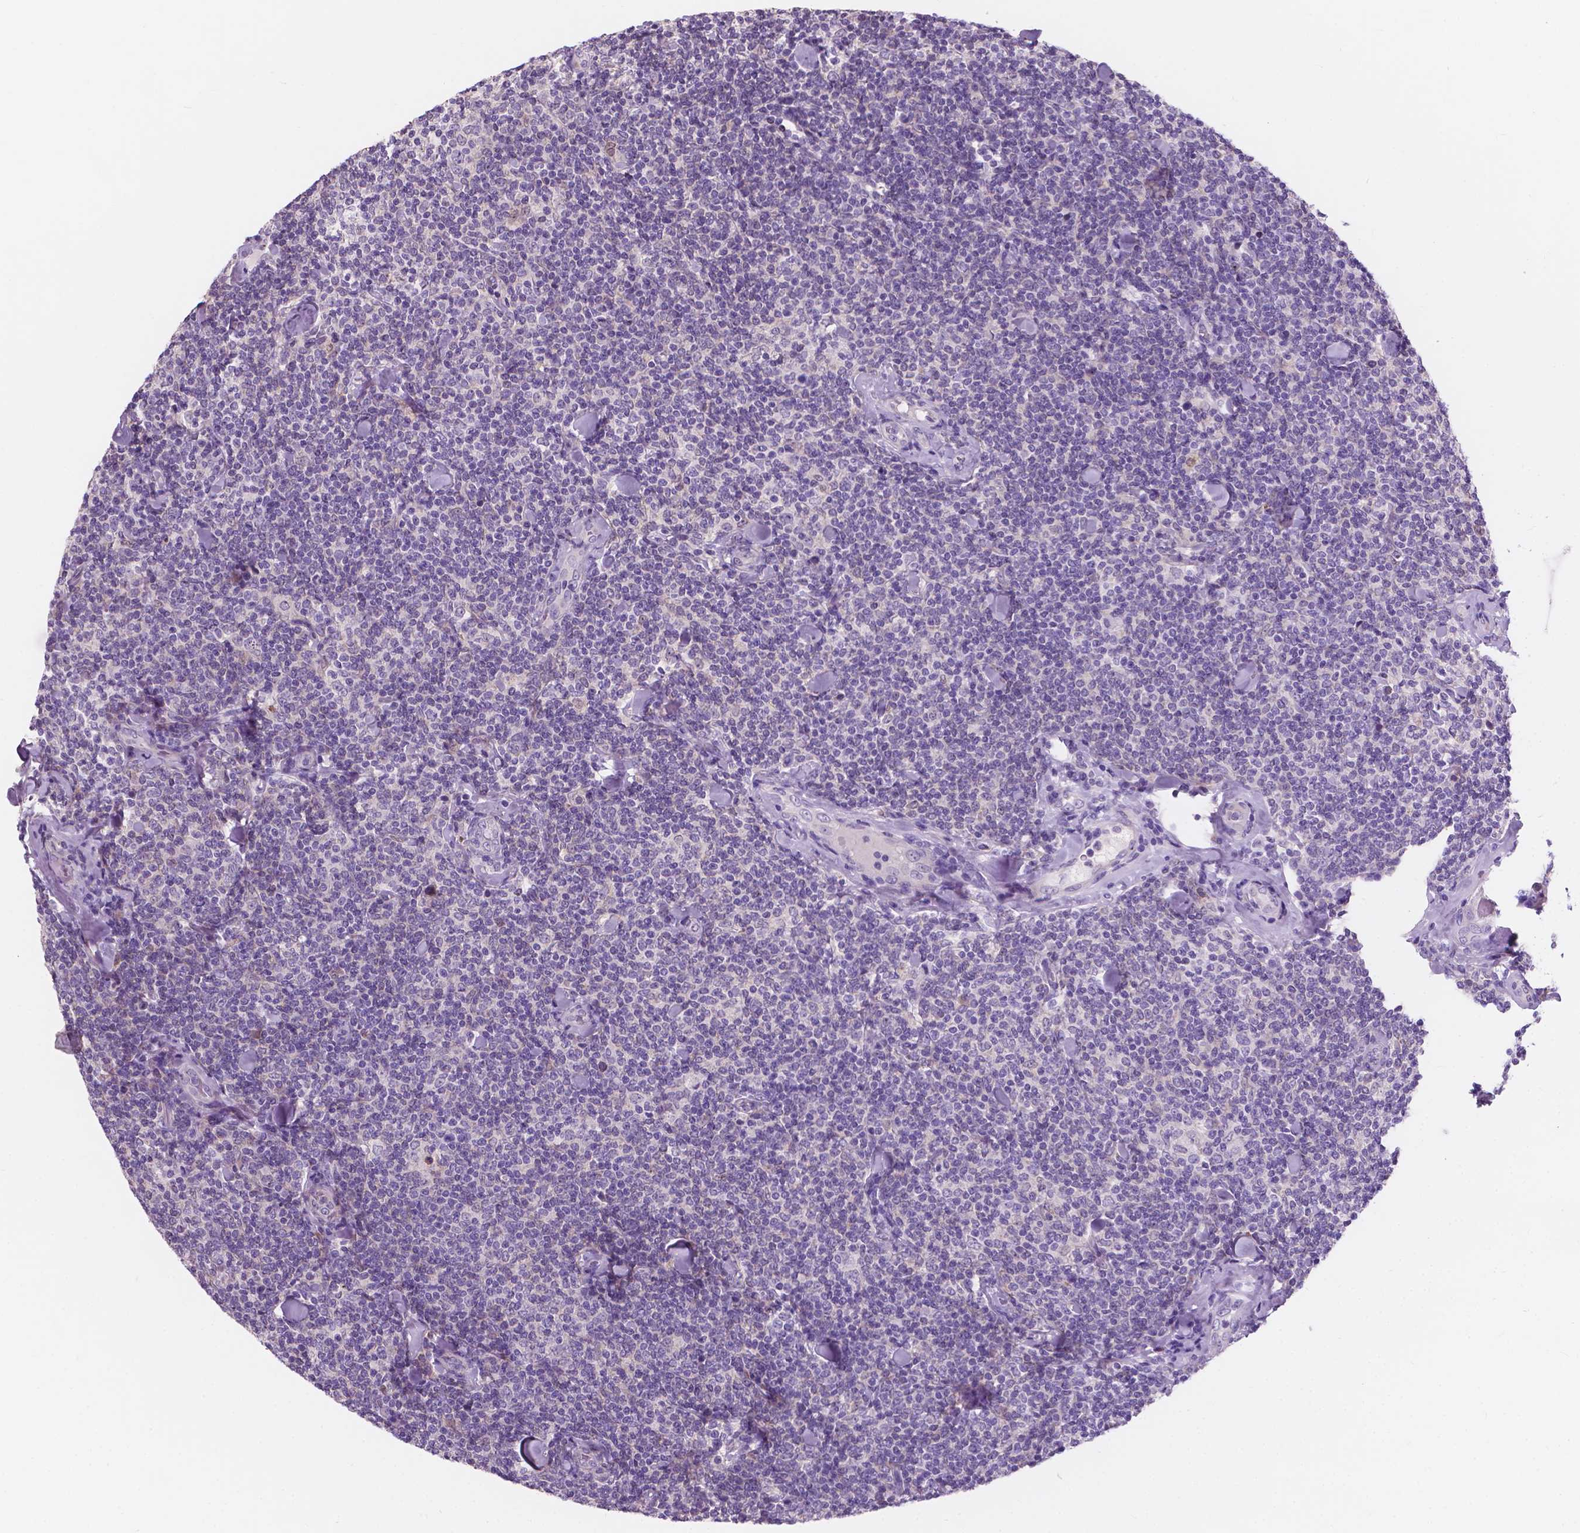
{"staining": {"intensity": "negative", "quantity": "none", "location": "none"}, "tissue": "lymphoma", "cell_type": "Tumor cells", "image_type": "cancer", "snomed": [{"axis": "morphology", "description": "Malignant lymphoma, non-Hodgkin's type, Low grade"}, {"axis": "topography", "description": "Lymph node"}], "caption": "A micrograph of human lymphoma is negative for staining in tumor cells.", "gene": "IREB2", "patient": {"sex": "female", "age": 56}}